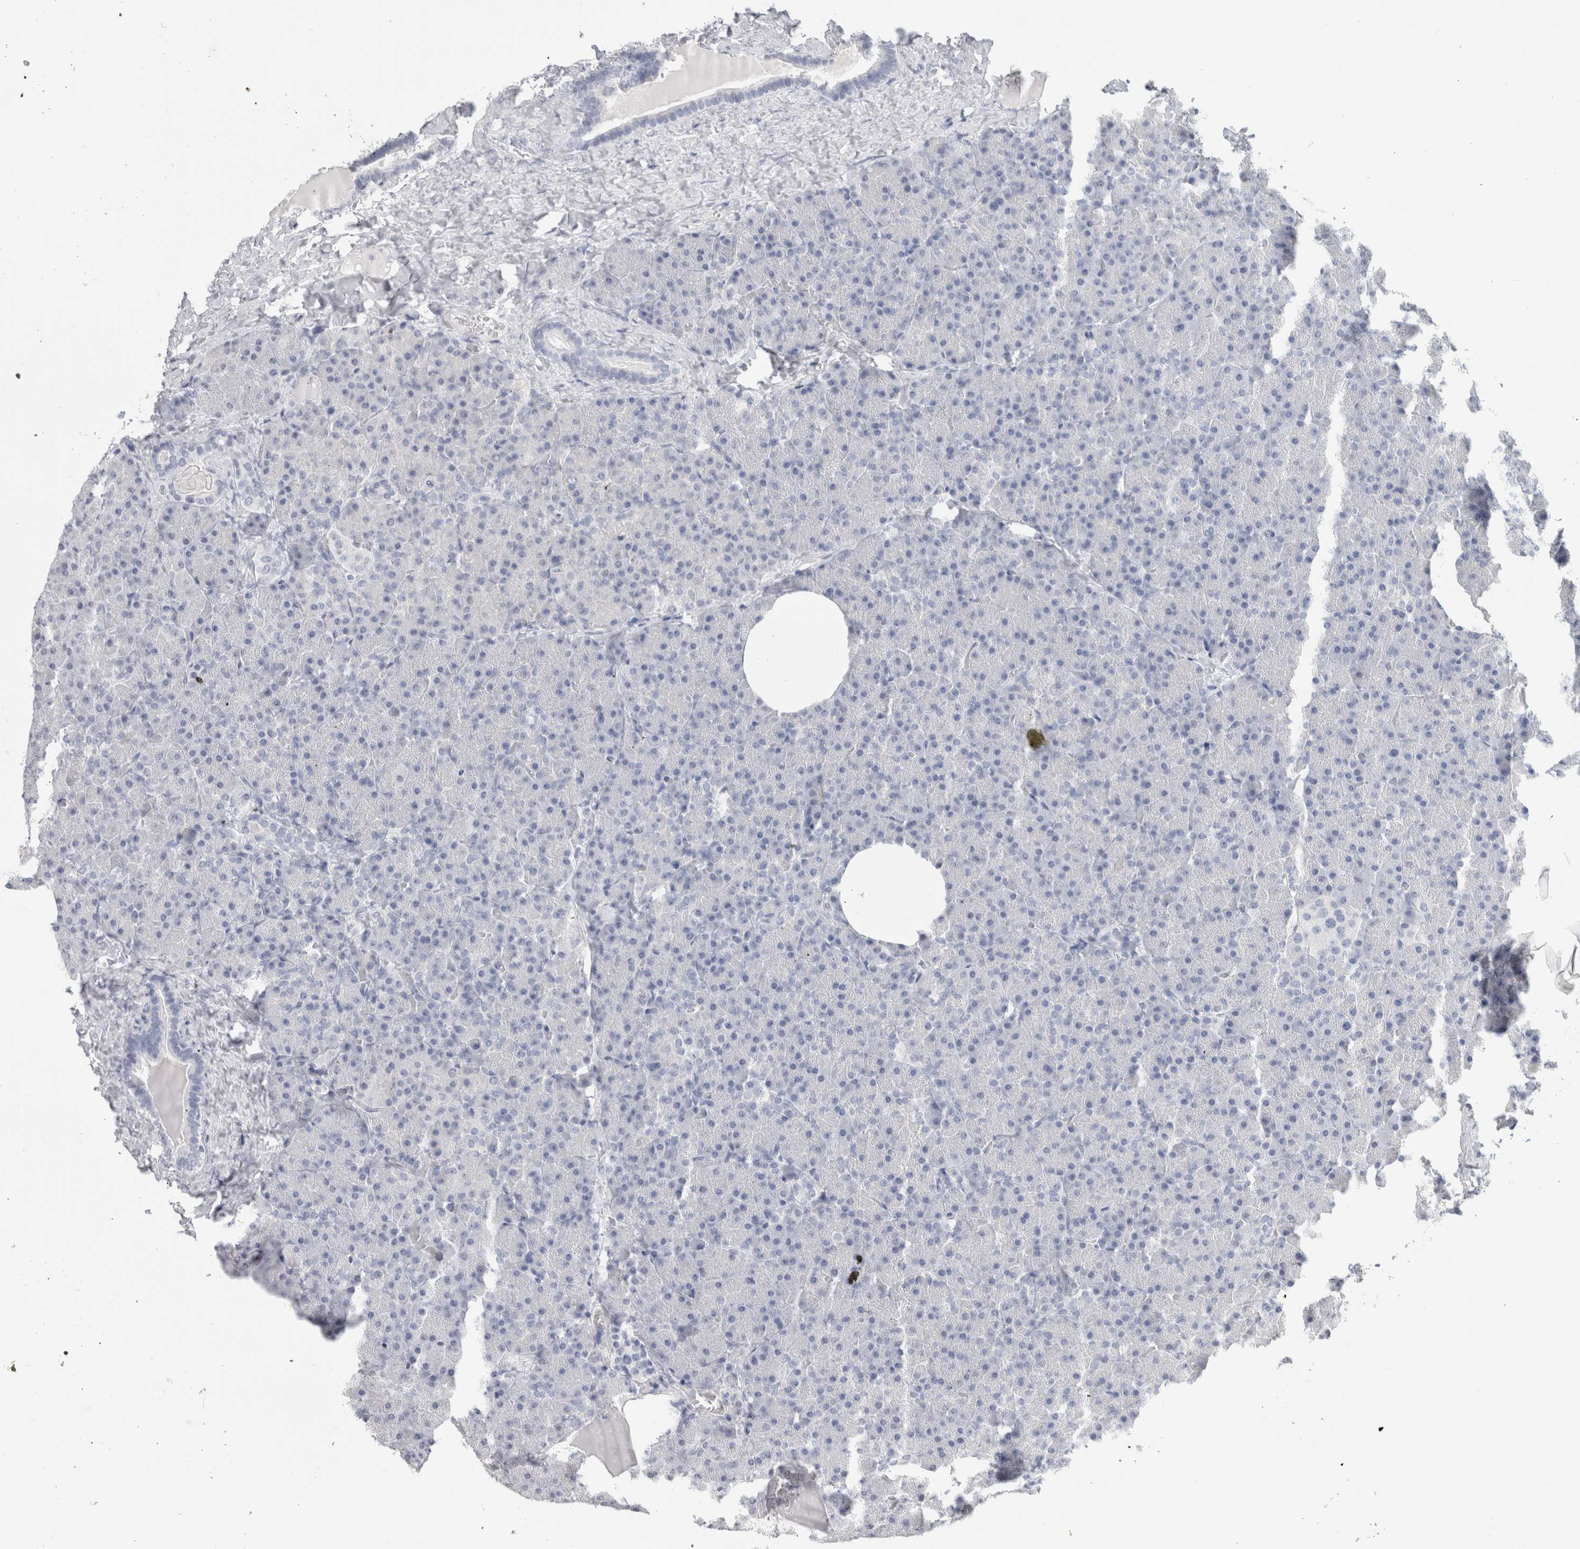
{"staining": {"intensity": "negative", "quantity": "none", "location": "none"}, "tissue": "pancreas", "cell_type": "Exocrine glandular cells", "image_type": "normal", "snomed": [{"axis": "morphology", "description": "Normal tissue, NOS"}, {"axis": "morphology", "description": "Carcinoid, malignant, NOS"}, {"axis": "topography", "description": "Pancreas"}], "caption": "DAB (3,3'-diaminobenzidine) immunohistochemical staining of normal pancreas shows no significant expression in exocrine glandular cells.", "gene": "SLC6A1", "patient": {"sex": "female", "age": 35}}